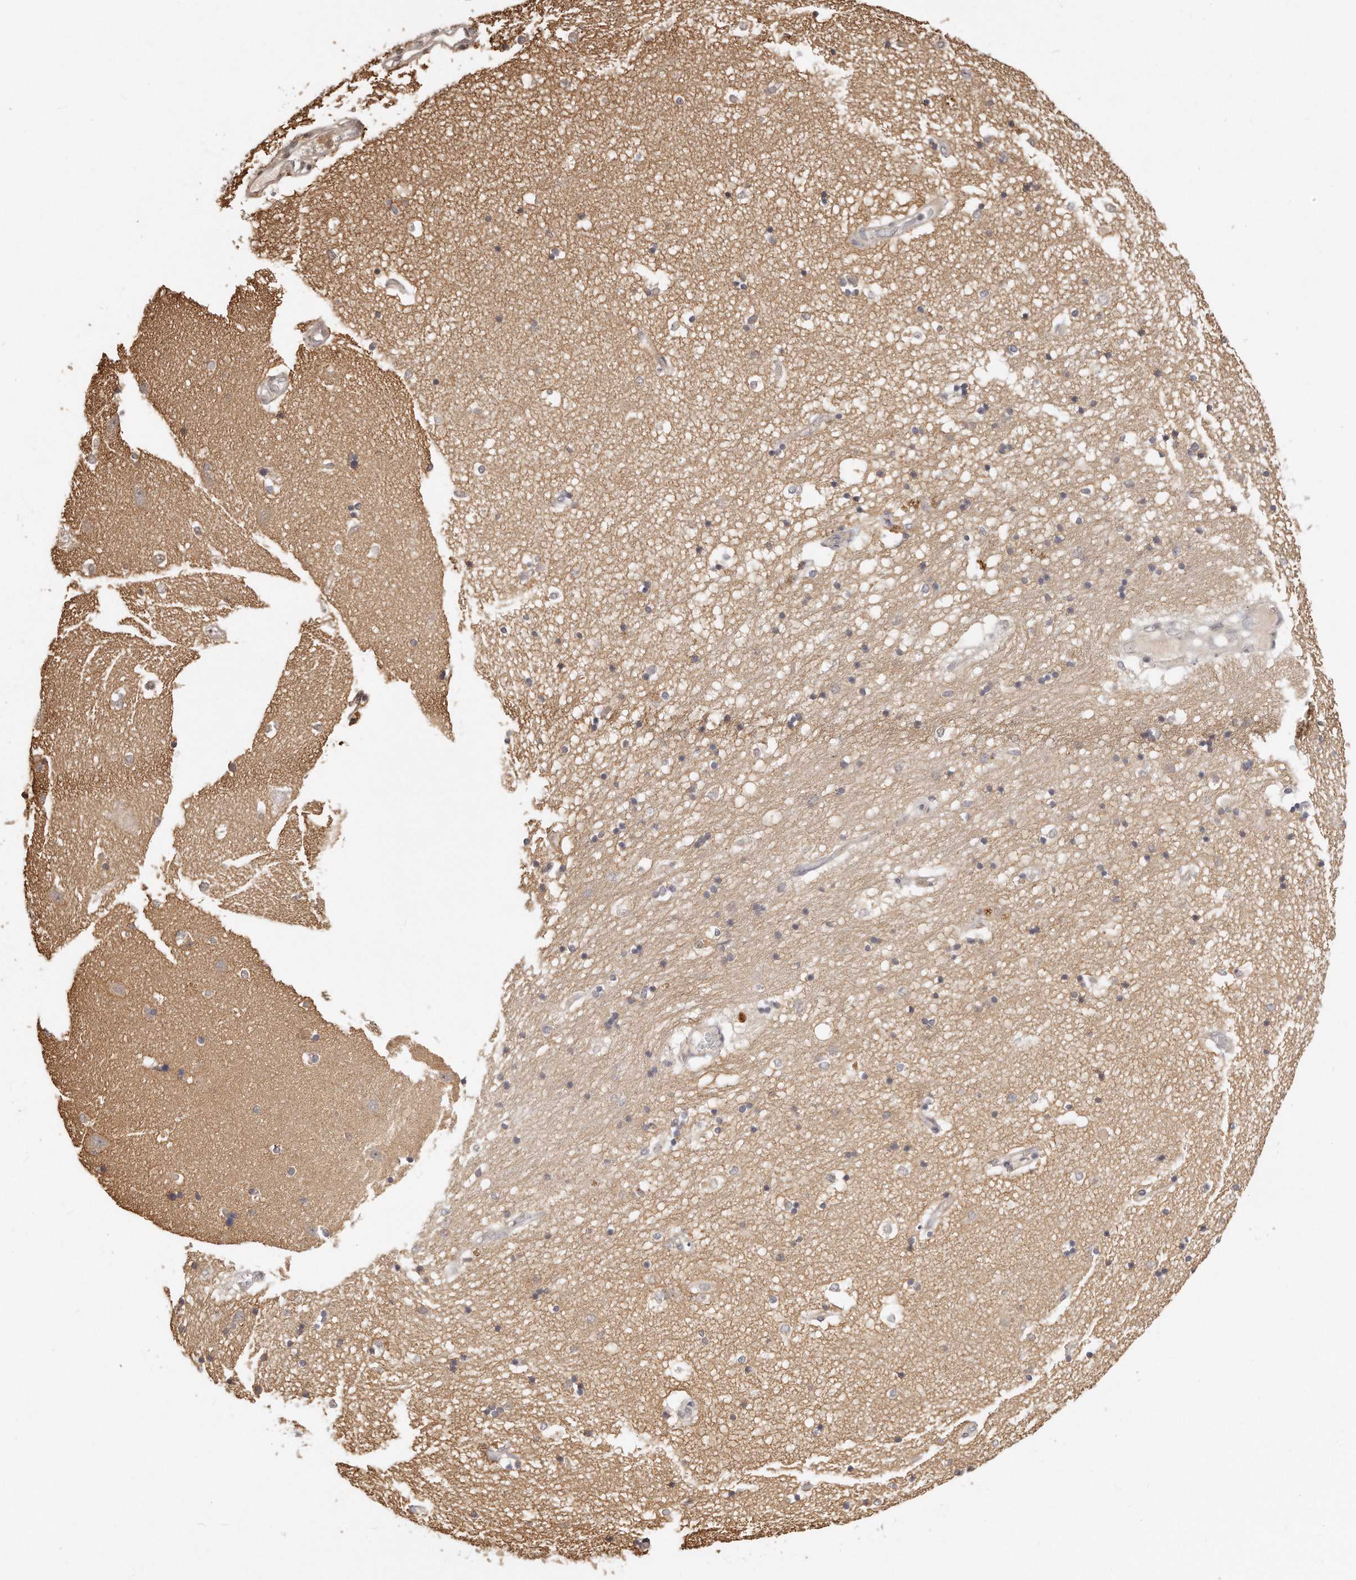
{"staining": {"intensity": "weak", "quantity": "25%-75%", "location": "cytoplasmic/membranous"}, "tissue": "hippocampus", "cell_type": "Glial cells", "image_type": "normal", "snomed": [{"axis": "morphology", "description": "Normal tissue, NOS"}, {"axis": "topography", "description": "Hippocampus"}], "caption": "A high-resolution micrograph shows immunohistochemistry (IHC) staining of unremarkable hippocampus, which displays weak cytoplasmic/membranous staining in about 25%-75% of glial cells.", "gene": "TTLL4", "patient": {"sex": "female", "age": 64}}